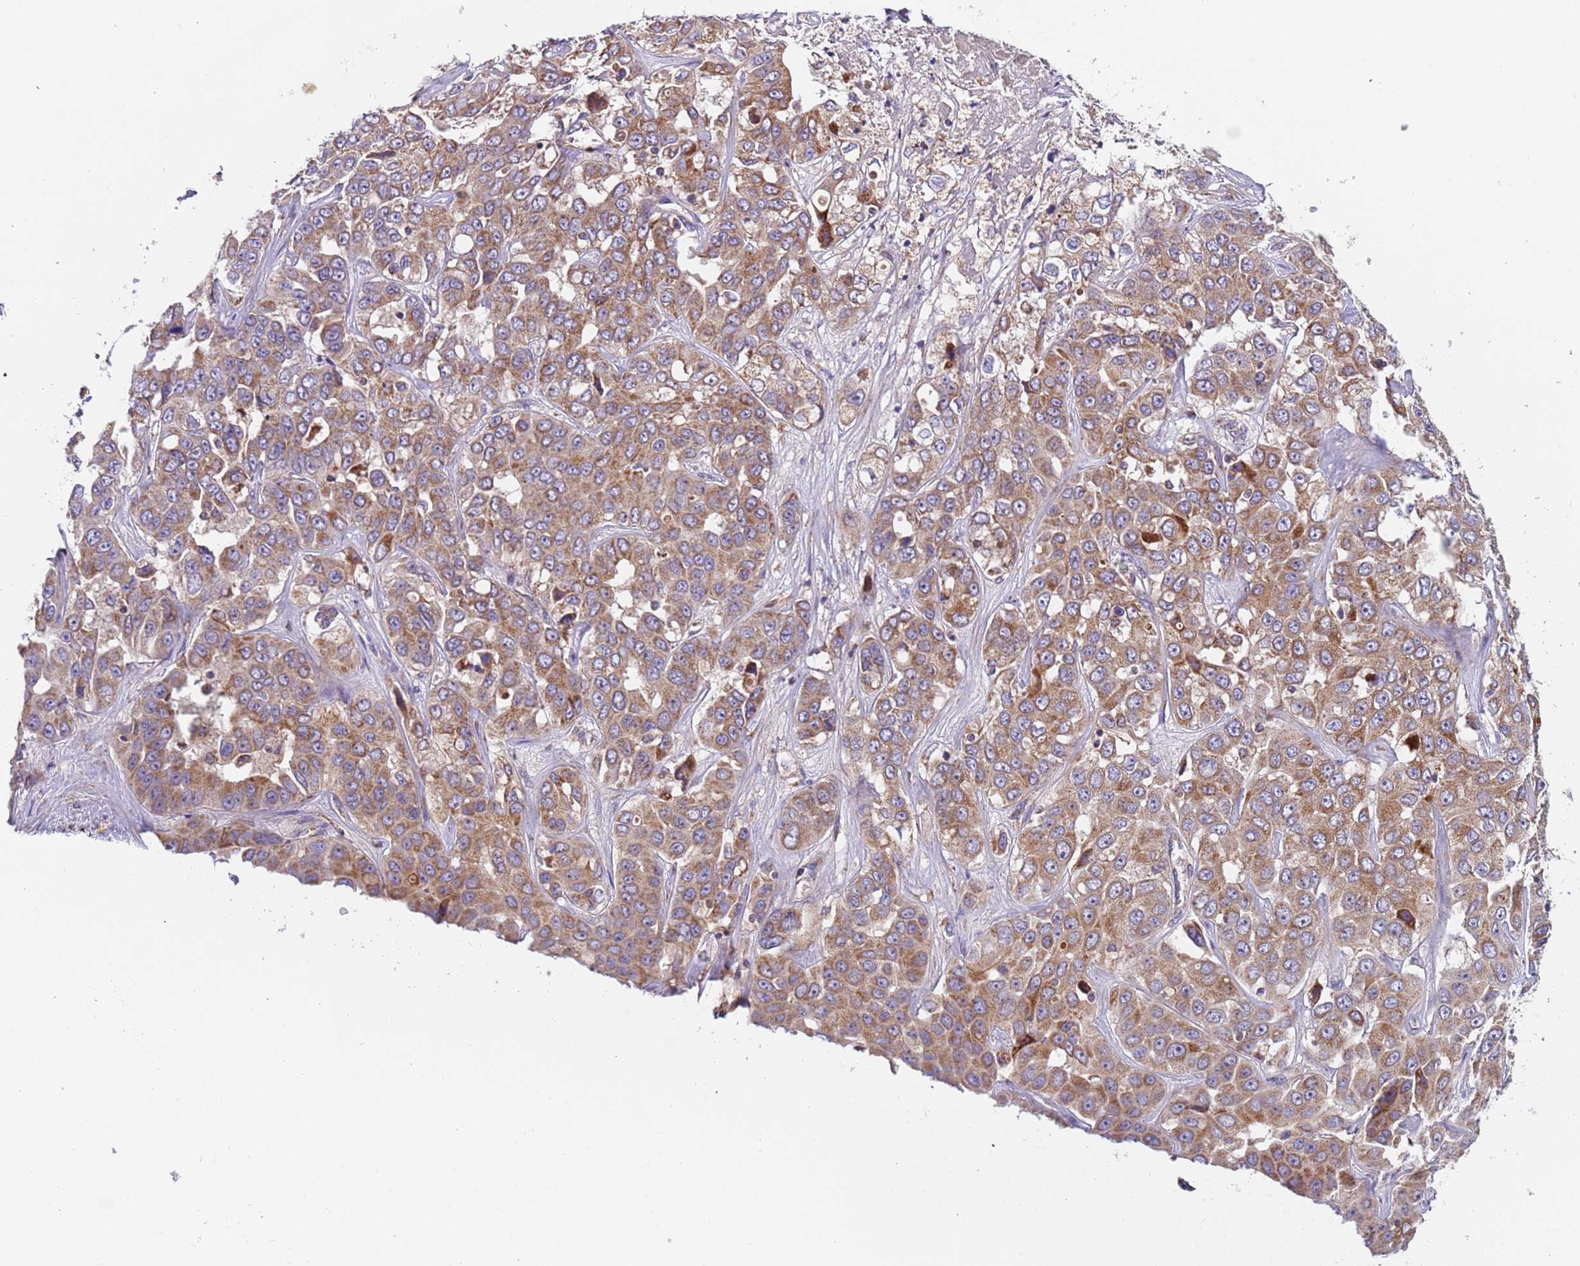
{"staining": {"intensity": "moderate", "quantity": ">75%", "location": "cytoplasmic/membranous"}, "tissue": "liver cancer", "cell_type": "Tumor cells", "image_type": "cancer", "snomed": [{"axis": "morphology", "description": "Cholangiocarcinoma"}, {"axis": "topography", "description": "Liver"}], "caption": "Immunohistochemical staining of liver cancer (cholangiocarcinoma) displays moderate cytoplasmic/membranous protein staining in about >75% of tumor cells. Nuclei are stained in blue.", "gene": "TMEM126A", "patient": {"sex": "female", "age": 52}}